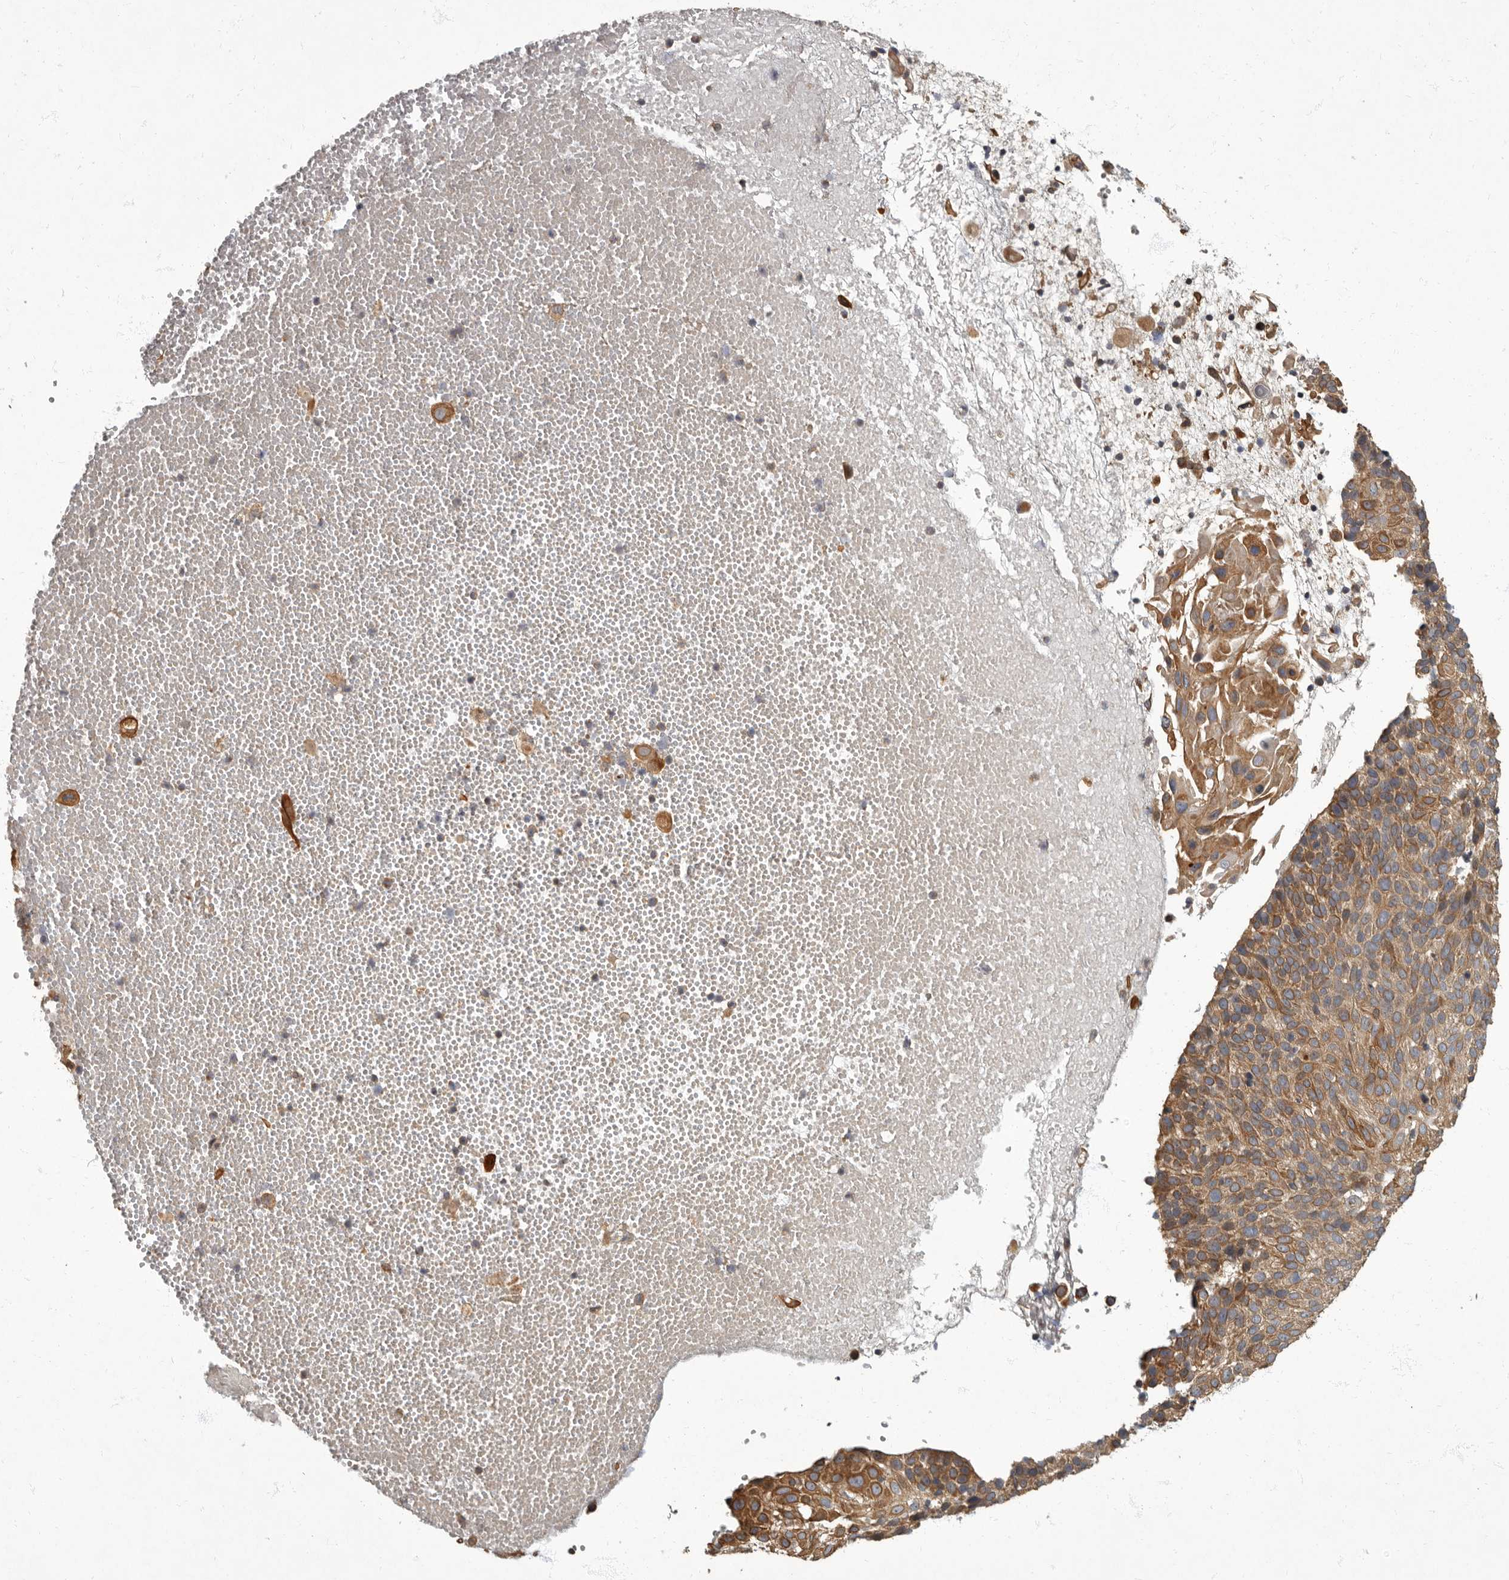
{"staining": {"intensity": "moderate", "quantity": ">75%", "location": "cytoplasmic/membranous"}, "tissue": "cervical cancer", "cell_type": "Tumor cells", "image_type": "cancer", "snomed": [{"axis": "morphology", "description": "Squamous cell carcinoma, NOS"}, {"axis": "topography", "description": "Cervix"}], "caption": "DAB (3,3'-diaminobenzidine) immunohistochemical staining of squamous cell carcinoma (cervical) shows moderate cytoplasmic/membranous protein positivity in approximately >75% of tumor cells.", "gene": "IQCK", "patient": {"sex": "female", "age": 74}}